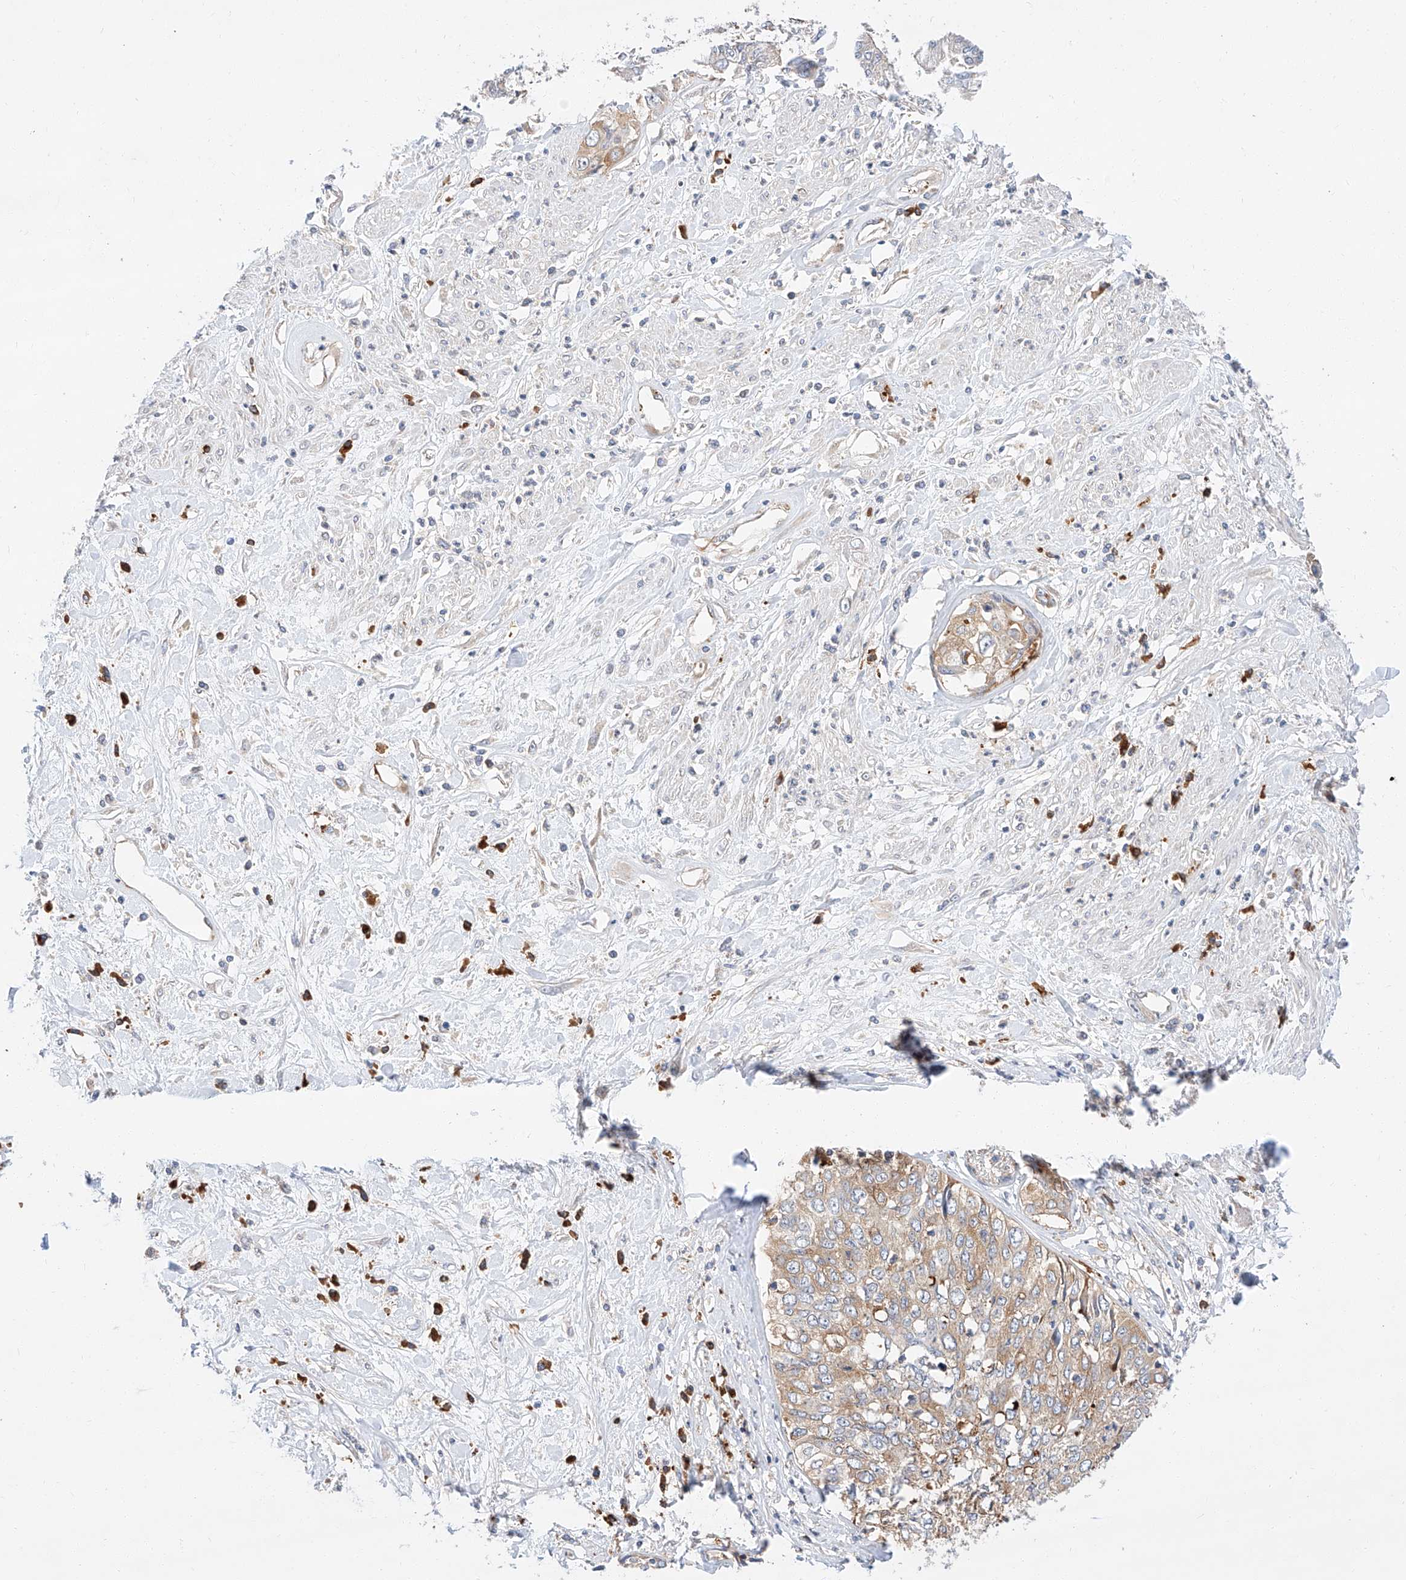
{"staining": {"intensity": "weak", "quantity": "25%-75%", "location": "cytoplasmic/membranous"}, "tissue": "cervical cancer", "cell_type": "Tumor cells", "image_type": "cancer", "snomed": [{"axis": "morphology", "description": "Squamous cell carcinoma, NOS"}, {"axis": "topography", "description": "Cervix"}], "caption": "High-magnification brightfield microscopy of cervical cancer (squamous cell carcinoma) stained with DAB (3,3'-diaminobenzidine) (brown) and counterstained with hematoxylin (blue). tumor cells exhibit weak cytoplasmic/membranous expression is identified in about25%-75% of cells.", "gene": "GLMN", "patient": {"sex": "female", "age": 31}}